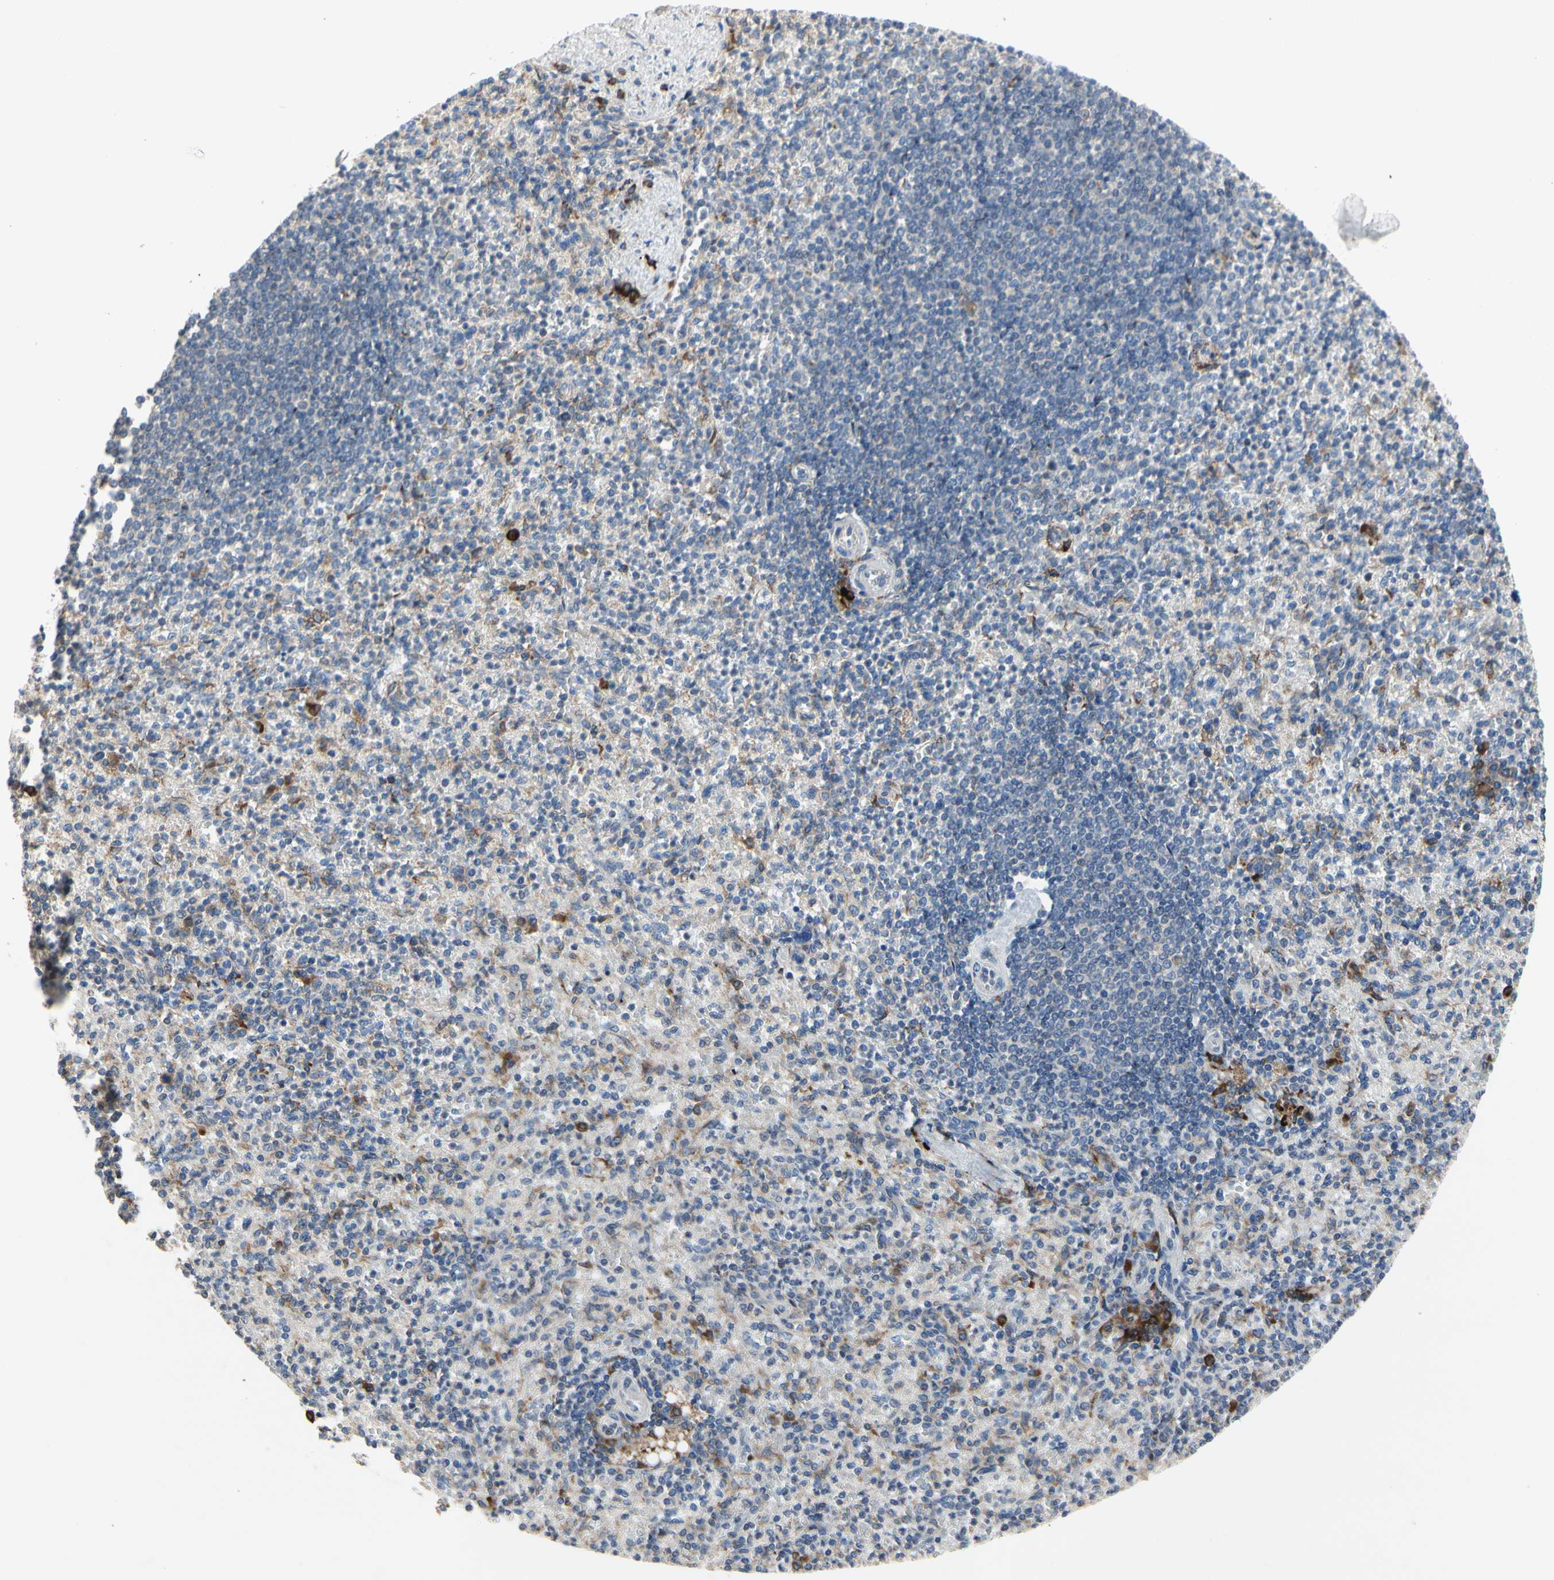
{"staining": {"intensity": "negative", "quantity": "none", "location": "none"}, "tissue": "spleen", "cell_type": "Cells in red pulp", "image_type": "normal", "snomed": [{"axis": "morphology", "description": "Normal tissue, NOS"}, {"axis": "topography", "description": "Spleen"}], "caption": "Spleen stained for a protein using IHC shows no expression cells in red pulp.", "gene": "MMEL1", "patient": {"sex": "female", "age": 74}}